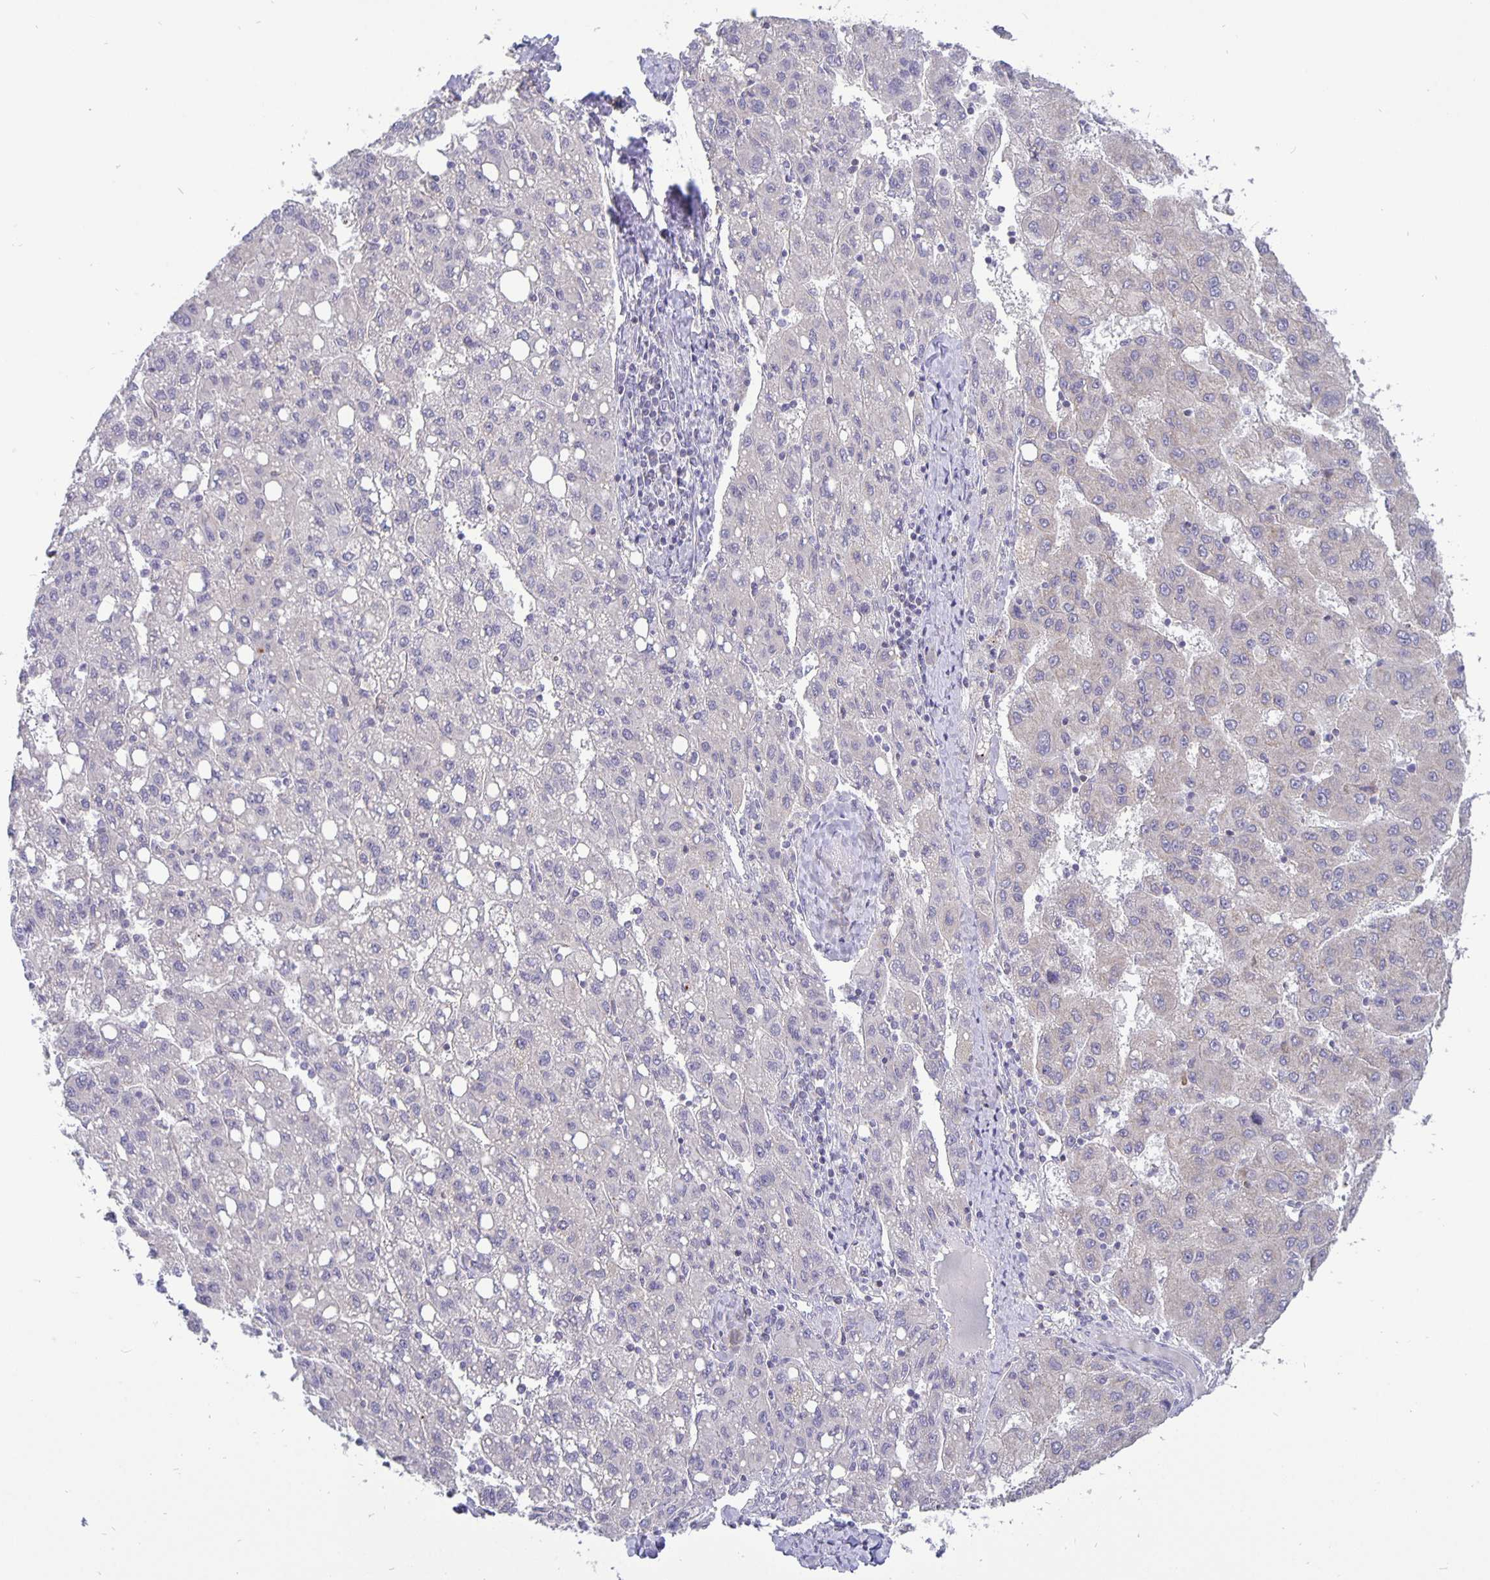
{"staining": {"intensity": "negative", "quantity": "none", "location": "none"}, "tissue": "liver cancer", "cell_type": "Tumor cells", "image_type": "cancer", "snomed": [{"axis": "morphology", "description": "Carcinoma, Hepatocellular, NOS"}, {"axis": "topography", "description": "Liver"}], "caption": "This is an immunohistochemistry histopathology image of human liver cancer. There is no positivity in tumor cells.", "gene": "ERBB2", "patient": {"sex": "female", "age": 82}}